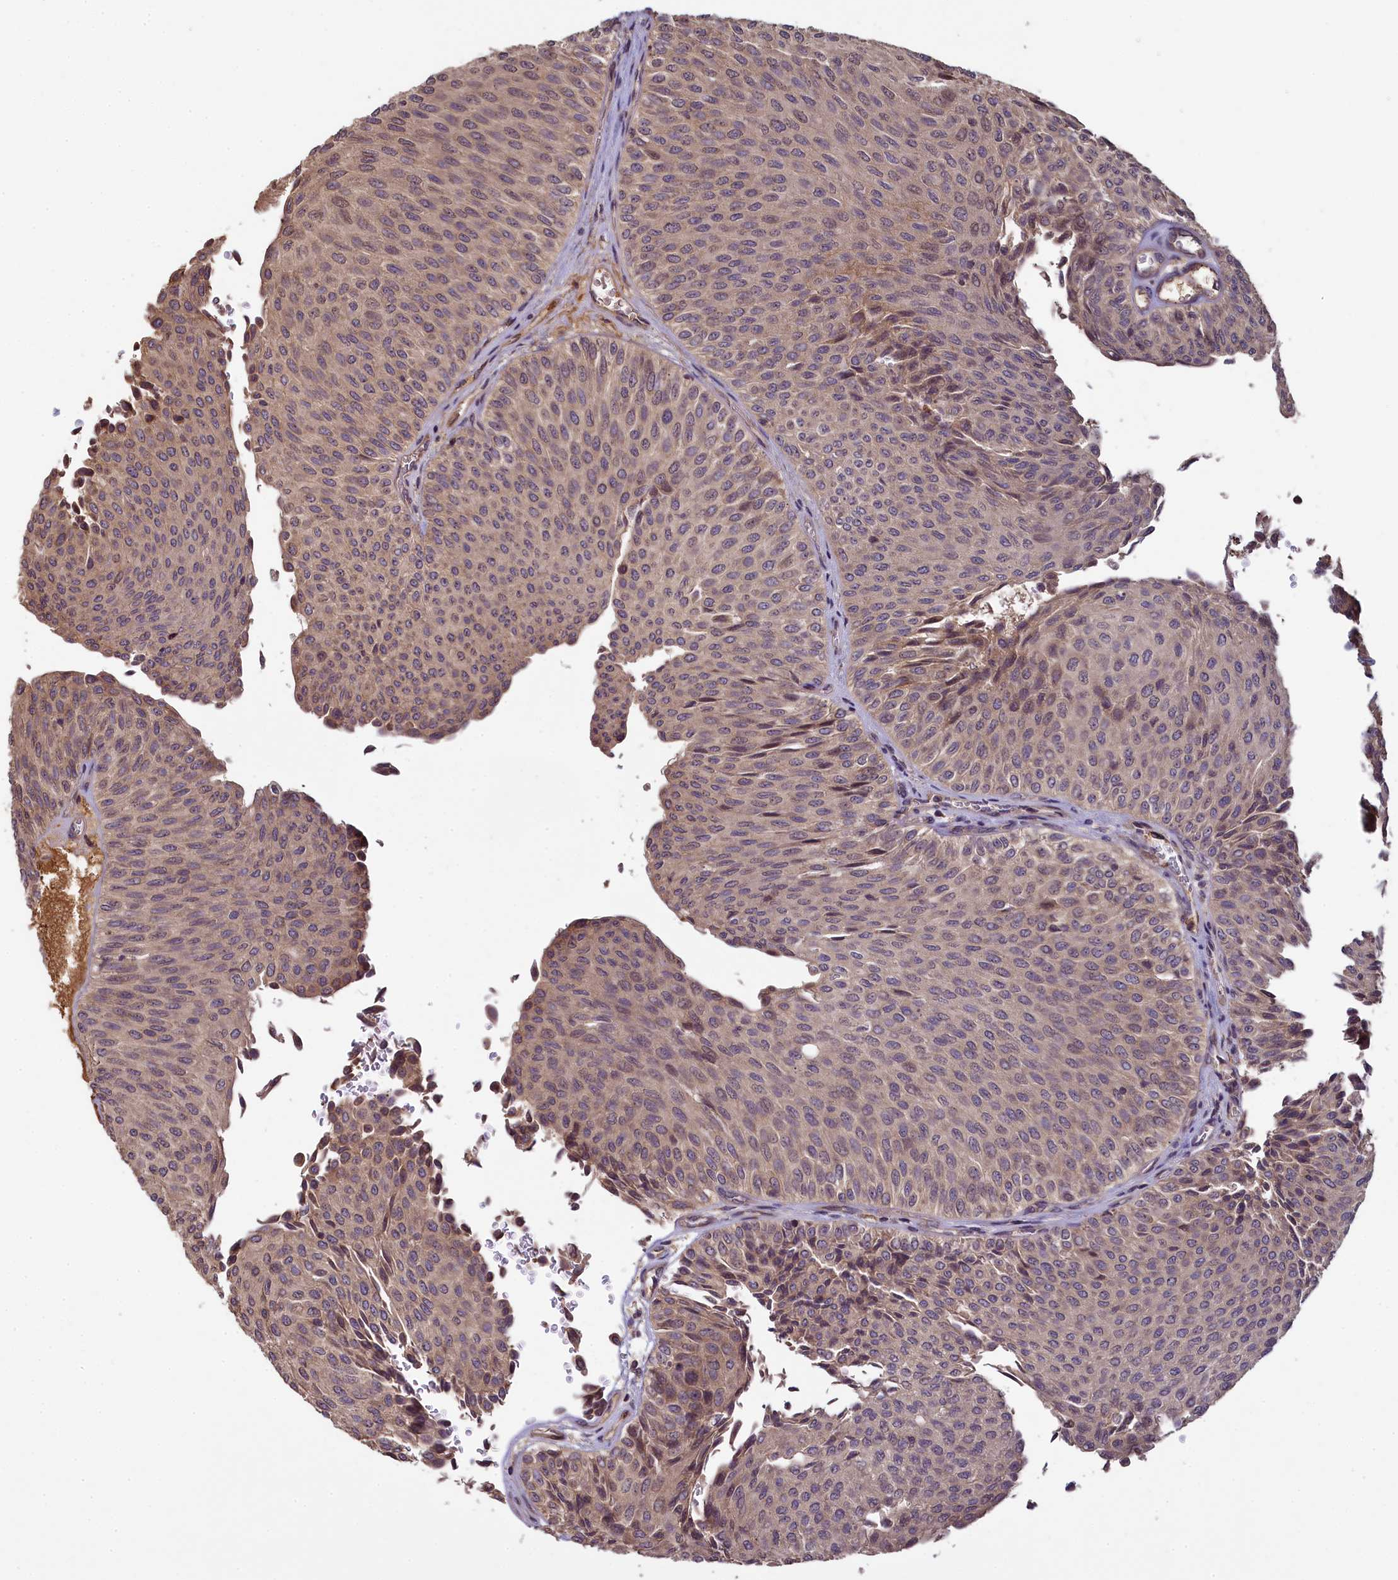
{"staining": {"intensity": "moderate", "quantity": "25%-75%", "location": "cytoplasmic/membranous,nuclear"}, "tissue": "urothelial cancer", "cell_type": "Tumor cells", "image_type": "cancer", "snomed": [{"axis": "morphology", "description": "Urothelial carcinoma, Low grade"}, {"axis": "topography", "description": "Urinary bladder"}], "caption": "The photomicrograph displays staining of urothelial cancer, revealing moderate cytoplasmic/membranous and nuclear protein staining (brown color) within tumor cells. The staining was performed using DAB (3,3'-diaminobenzidine) to visualize the protein expression in brown, while the nuclei were stained in blue with hematoxylin (Magnification: 20x).", "gene": "NUDT6", "patient": {"sex": "male", "age": 78}}